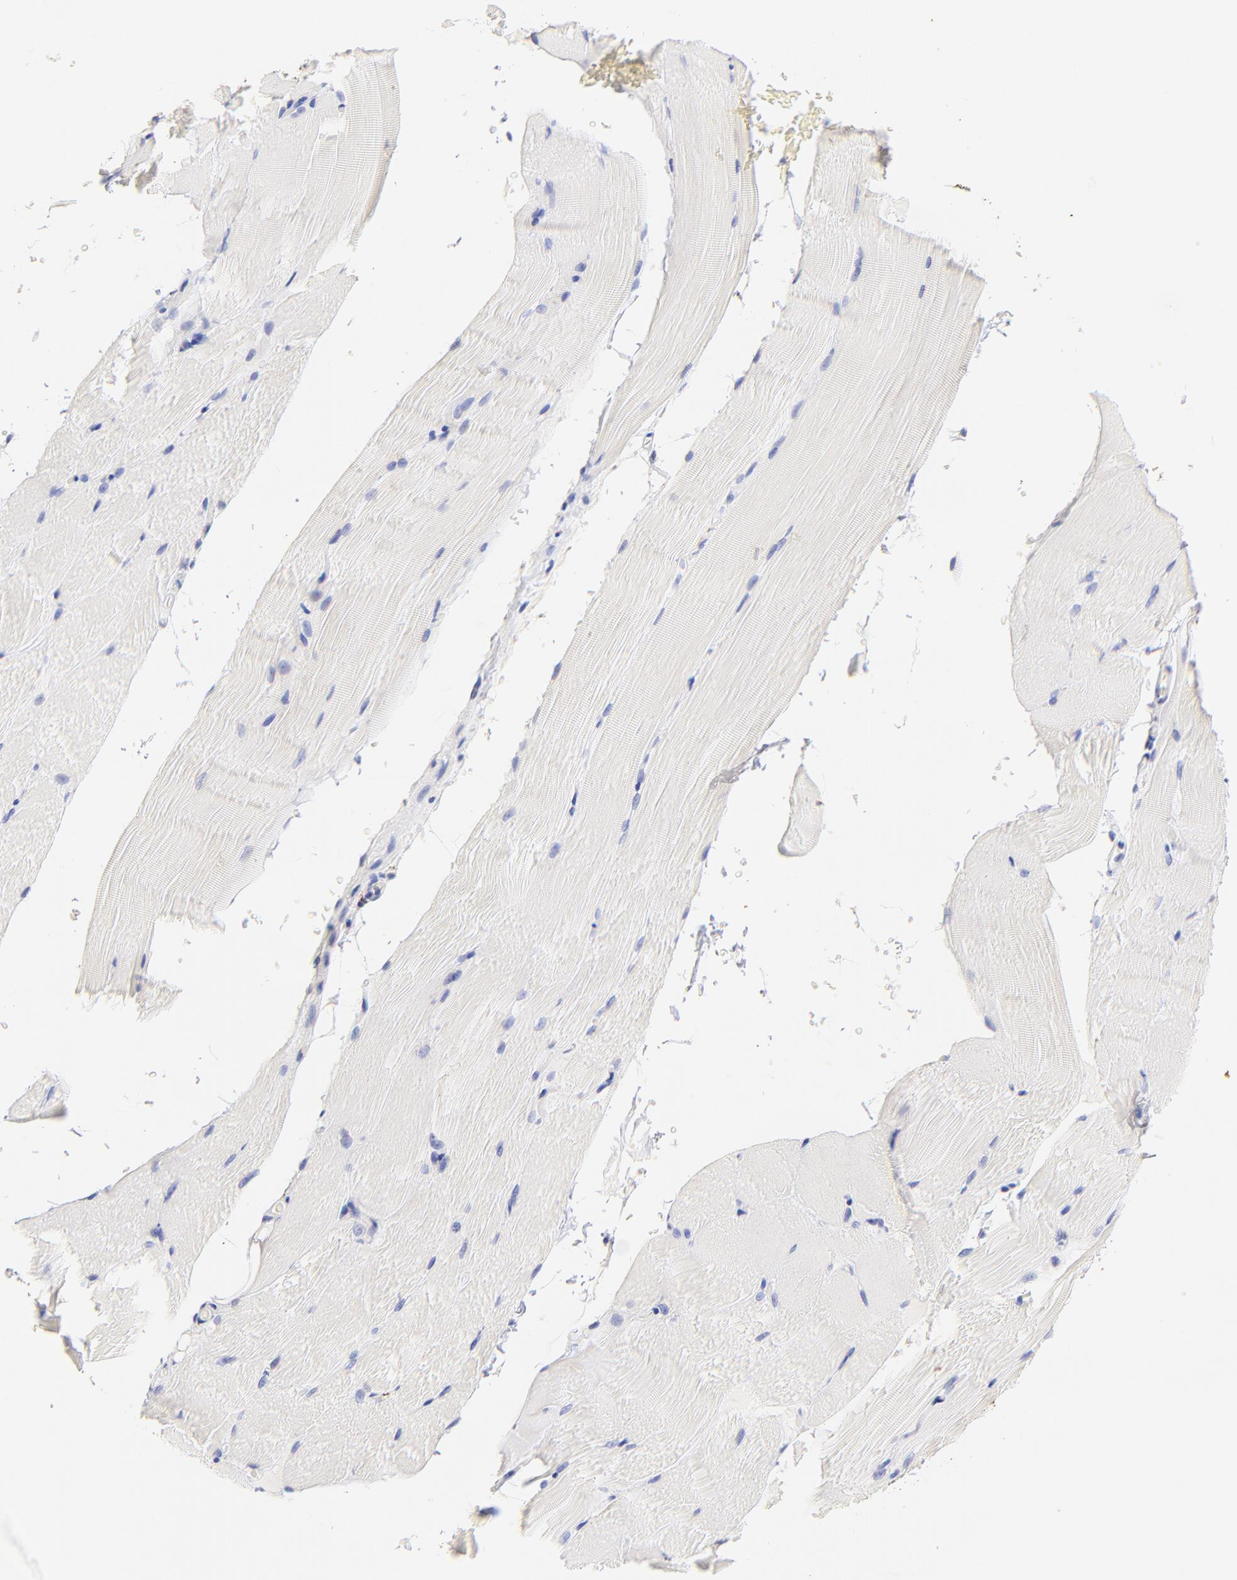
{"staining": {"intensity": "negative", "quantity": "none", "location": "none"}, "tissue": "skeletal muscle", "cell_type": "Myocytes", "image_type": "normal", "snomed": [{"axis": "morphology", "description": "Normal tissue, NOS"}, {"axis": "topography", "description": "Skeletal muscle"}], "caption": "Protein analysis of normal skeletal muscle reveals no significant expression in myocytes.", "gene": "RAB3A", "patient": {"sex": "female", "age": 37}}